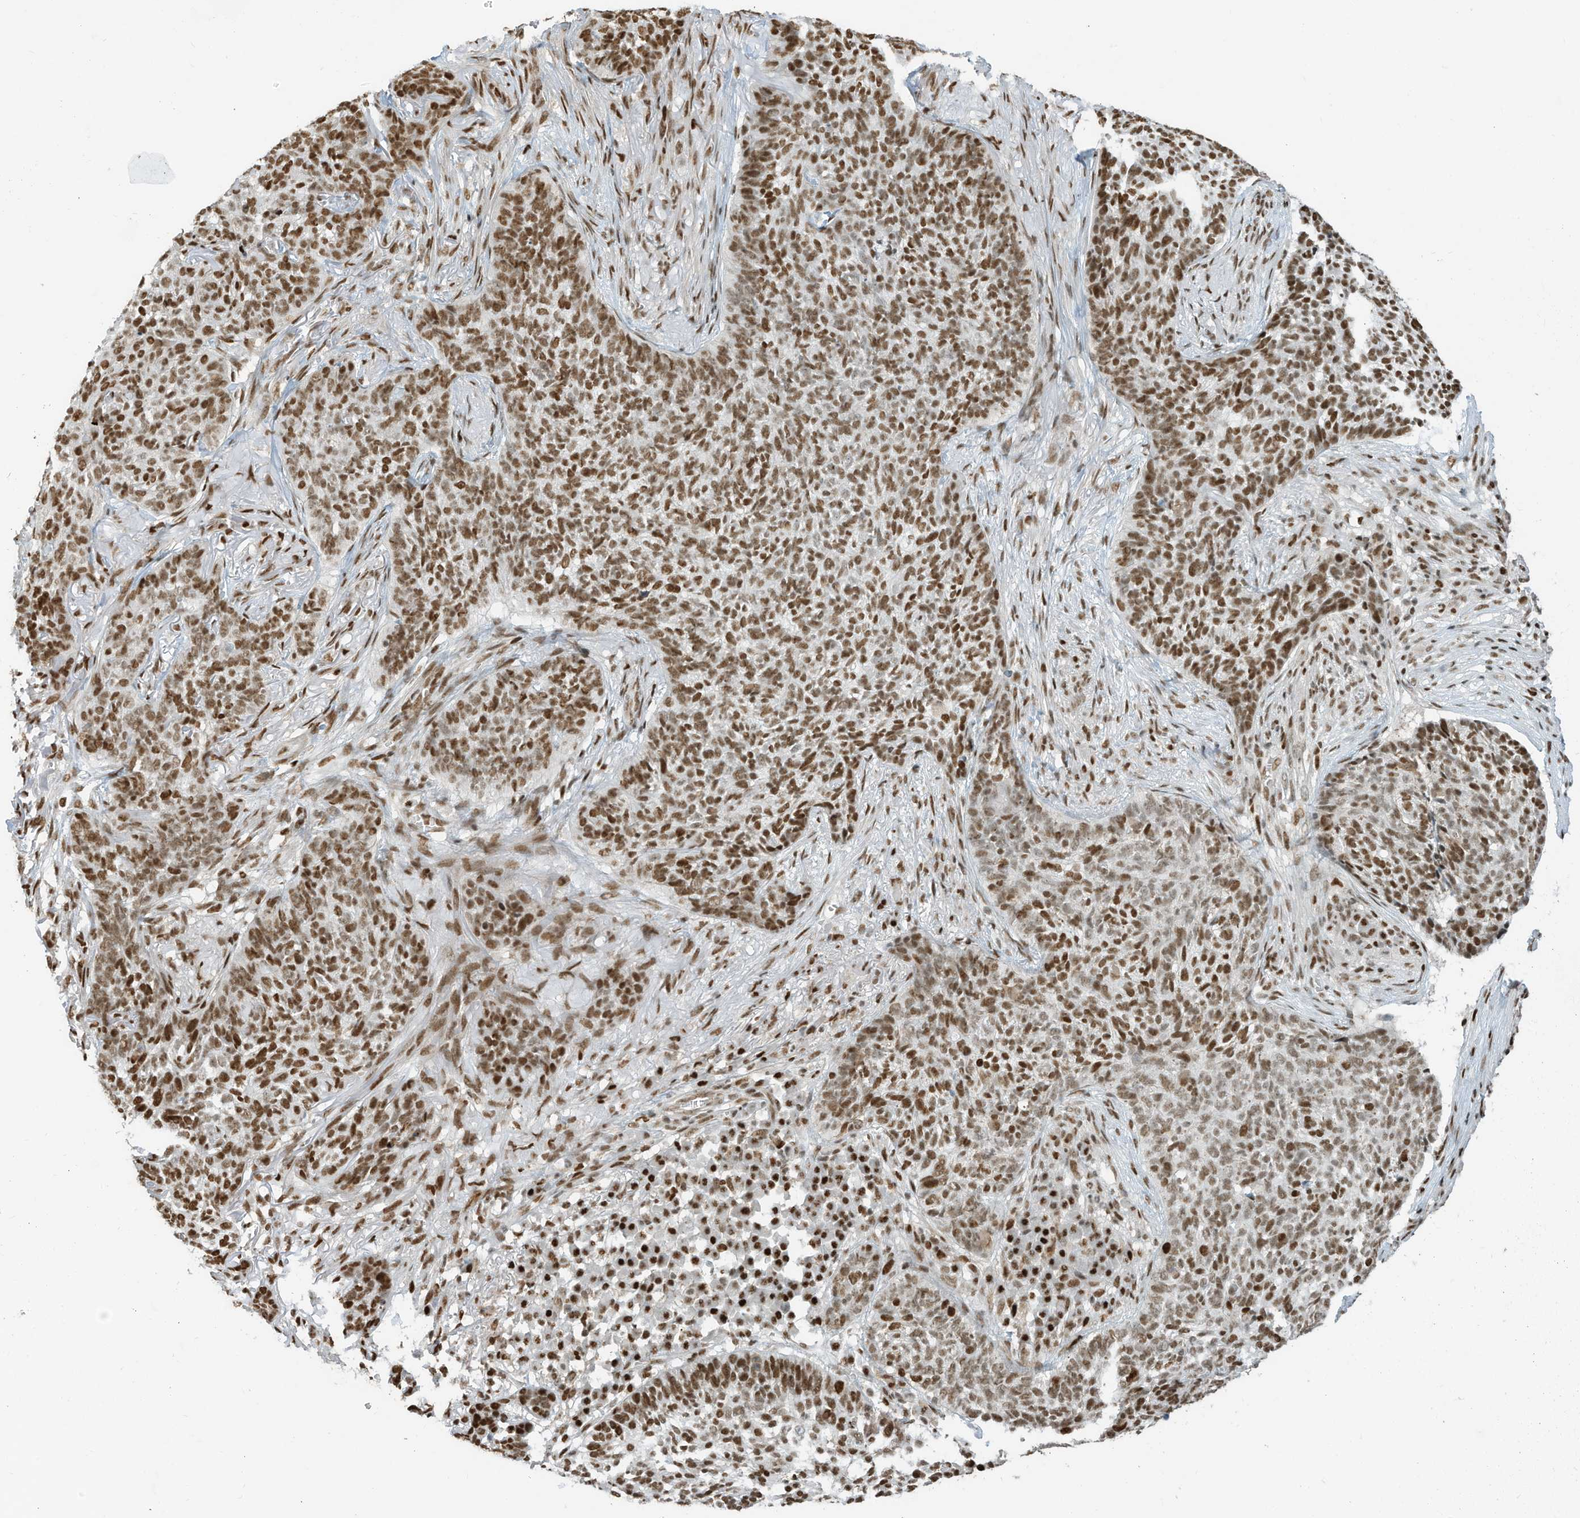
{"staining": {"intensity": "moderate", "quantity": ">75%", "location": "nuclear"}, "tissue": "skin cancer", "cell_type": "Tumor cells", "image_type": "cancer", "snomed": [{"axis": "morphology", "description": "Basal cell carcinoma"}, {"axis": "topography", "description": "Skin"}], "caption": "IHC staining of basal cell carcinoma (skin), which shows medium levels of moderate nuclear positivity in approximately >75% of tumor cells indicating moderate nuclear protein positivity. The staining was performed using DAB (3,3'-diaminobenzidine) (brown) for protein detection and nuclei were counterstained in hematoxylin (blue).", "gene": "SAMD15", "patient": {"sex": "male", "age": 85}}